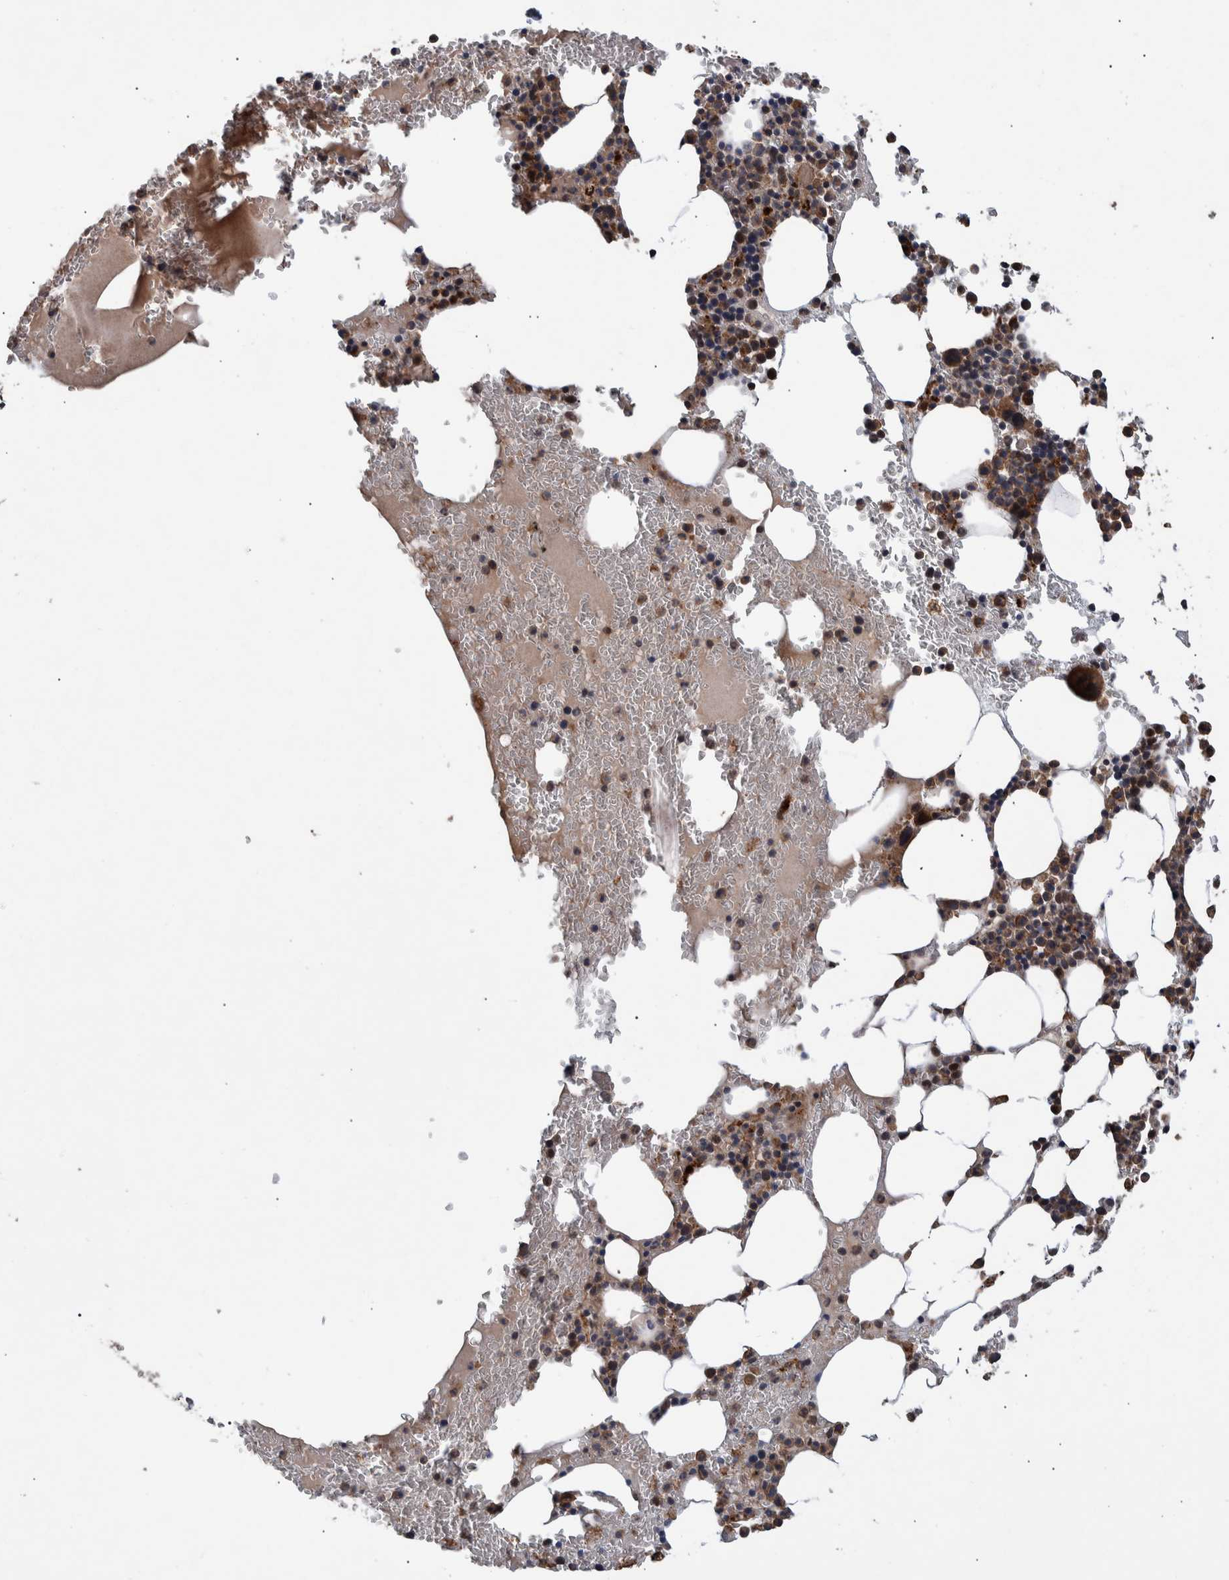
{"staining": {"intensity": "moderate", "quantity": ">75%", "location": "cytoplasmic/membranous"}, "tissue": "bone marrow", "cell_type": "Hematopoietic cells", "image_type": "normal", "snomed": [{"axis": "morphology", "description": "Normal tissue, NOS"}, {"axis": "morphology", "description": "Inflammation, NOS"}, {"axis": "topography", "description": "Bone marrow"}], "caption": "A high-resolution photomicrograph shows immunohistochemistry (IHC) staining of normal bone marrow, which reveals moderate cytoplasmic/membranous staining in about >75% of hematopoietic cells. (DAB IHC, brown staining for protein, blue staining for nuclei).", "gene": "B3GNTL1", "patient": {"sex": "female", "age": 67}}